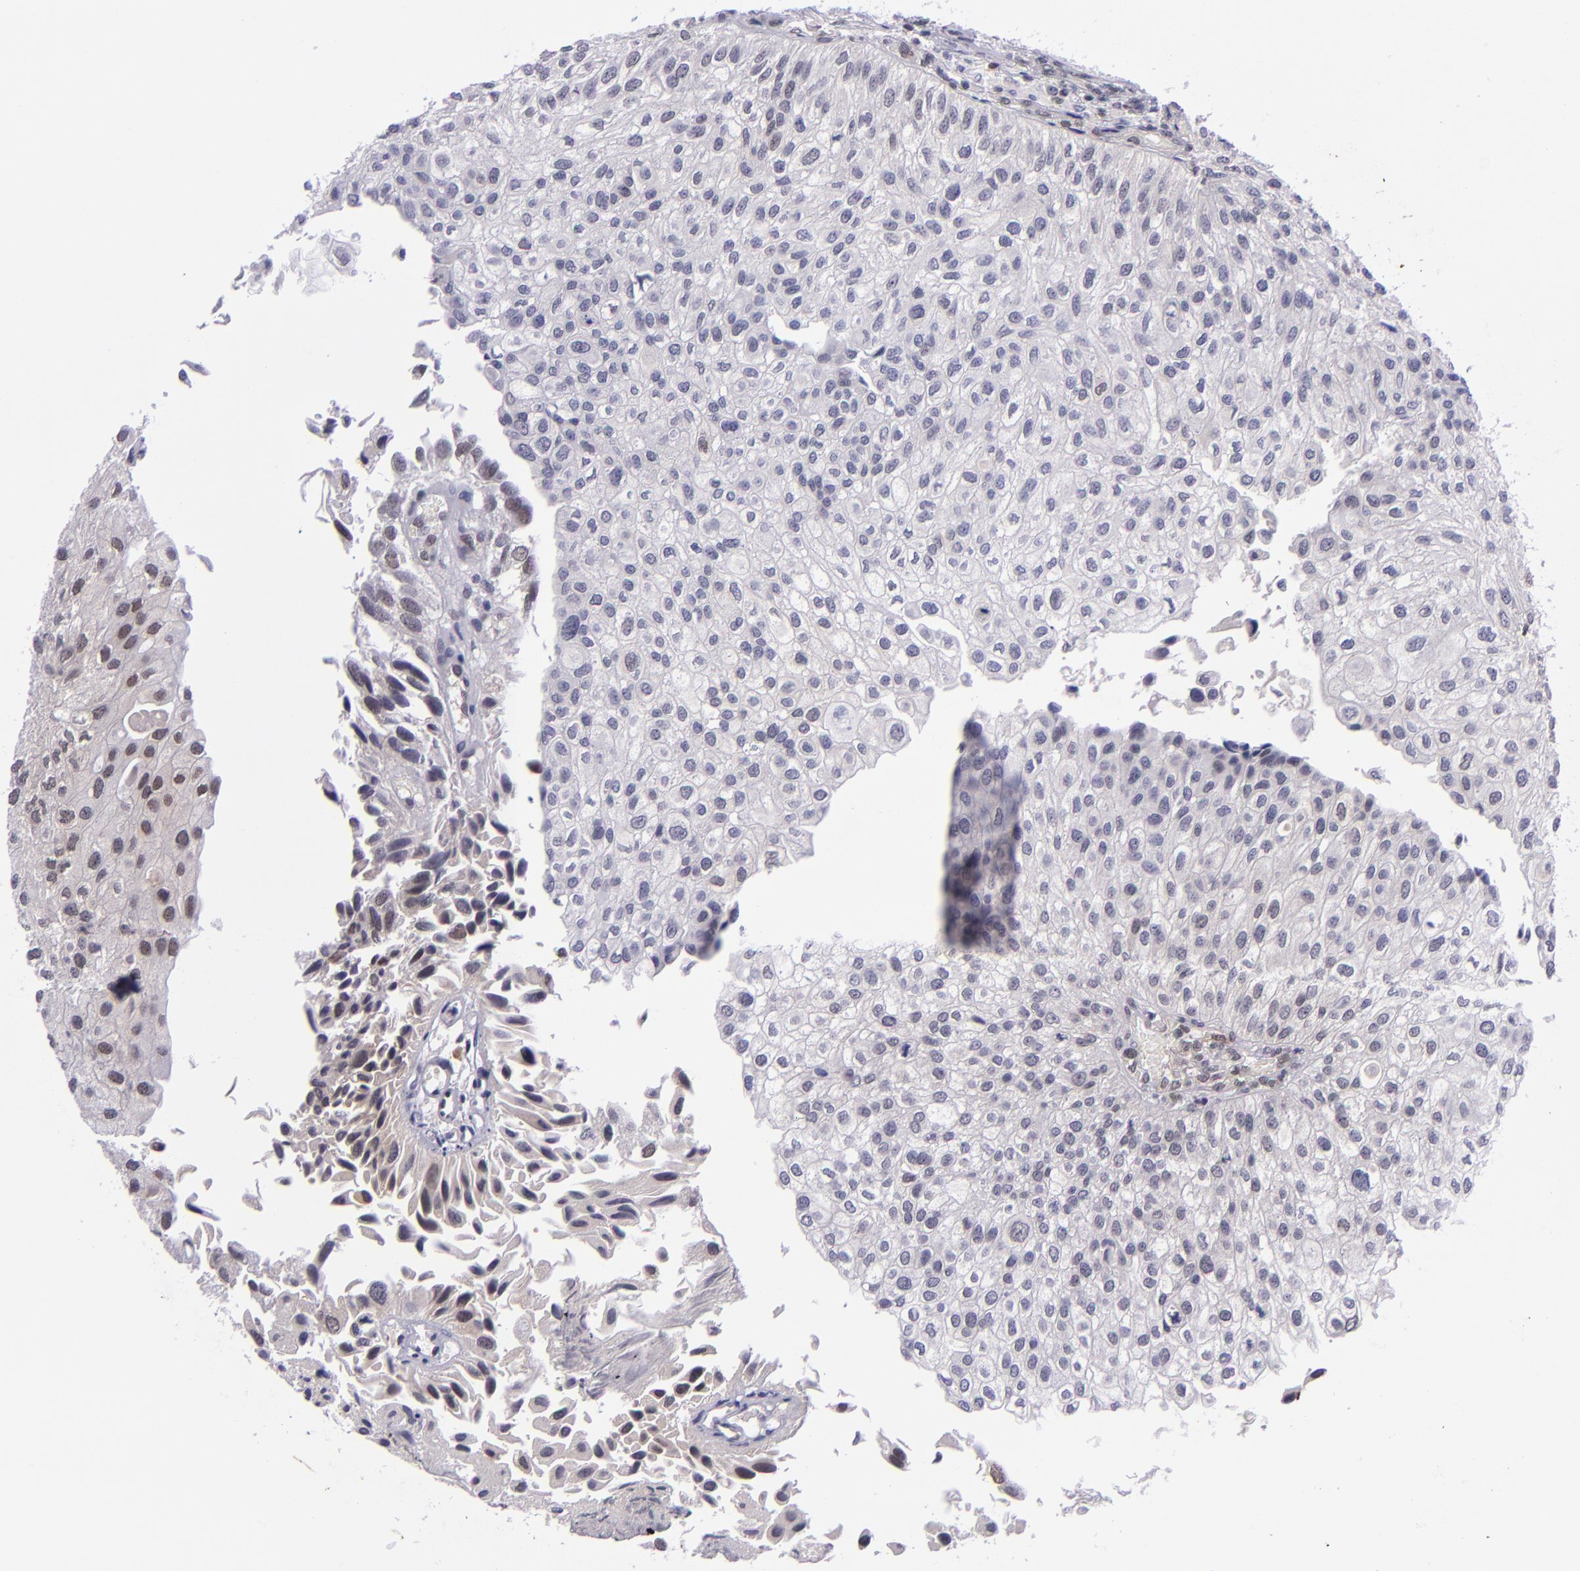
{"staining": {"intensity": "moderate", "quantity": "<25%", "location": "nuclear"}, "tissue": "urothelial cancer", "cell_type": "Tumor cells", "image_type": "cancer", "snomed": [{"axis": "morphology", "description": "Urothelial carcinoma, Low grade"}, {"axis": "topography", "description": "Urinary bladder"}], "caption": "This image shows immunohistochemistry staining of urothelial cancer, with low moderate nuclear positivity in approximately <25% of tumor cells.", "gene": "BAG1", "patient": {"sex": "female", "age": 89}}